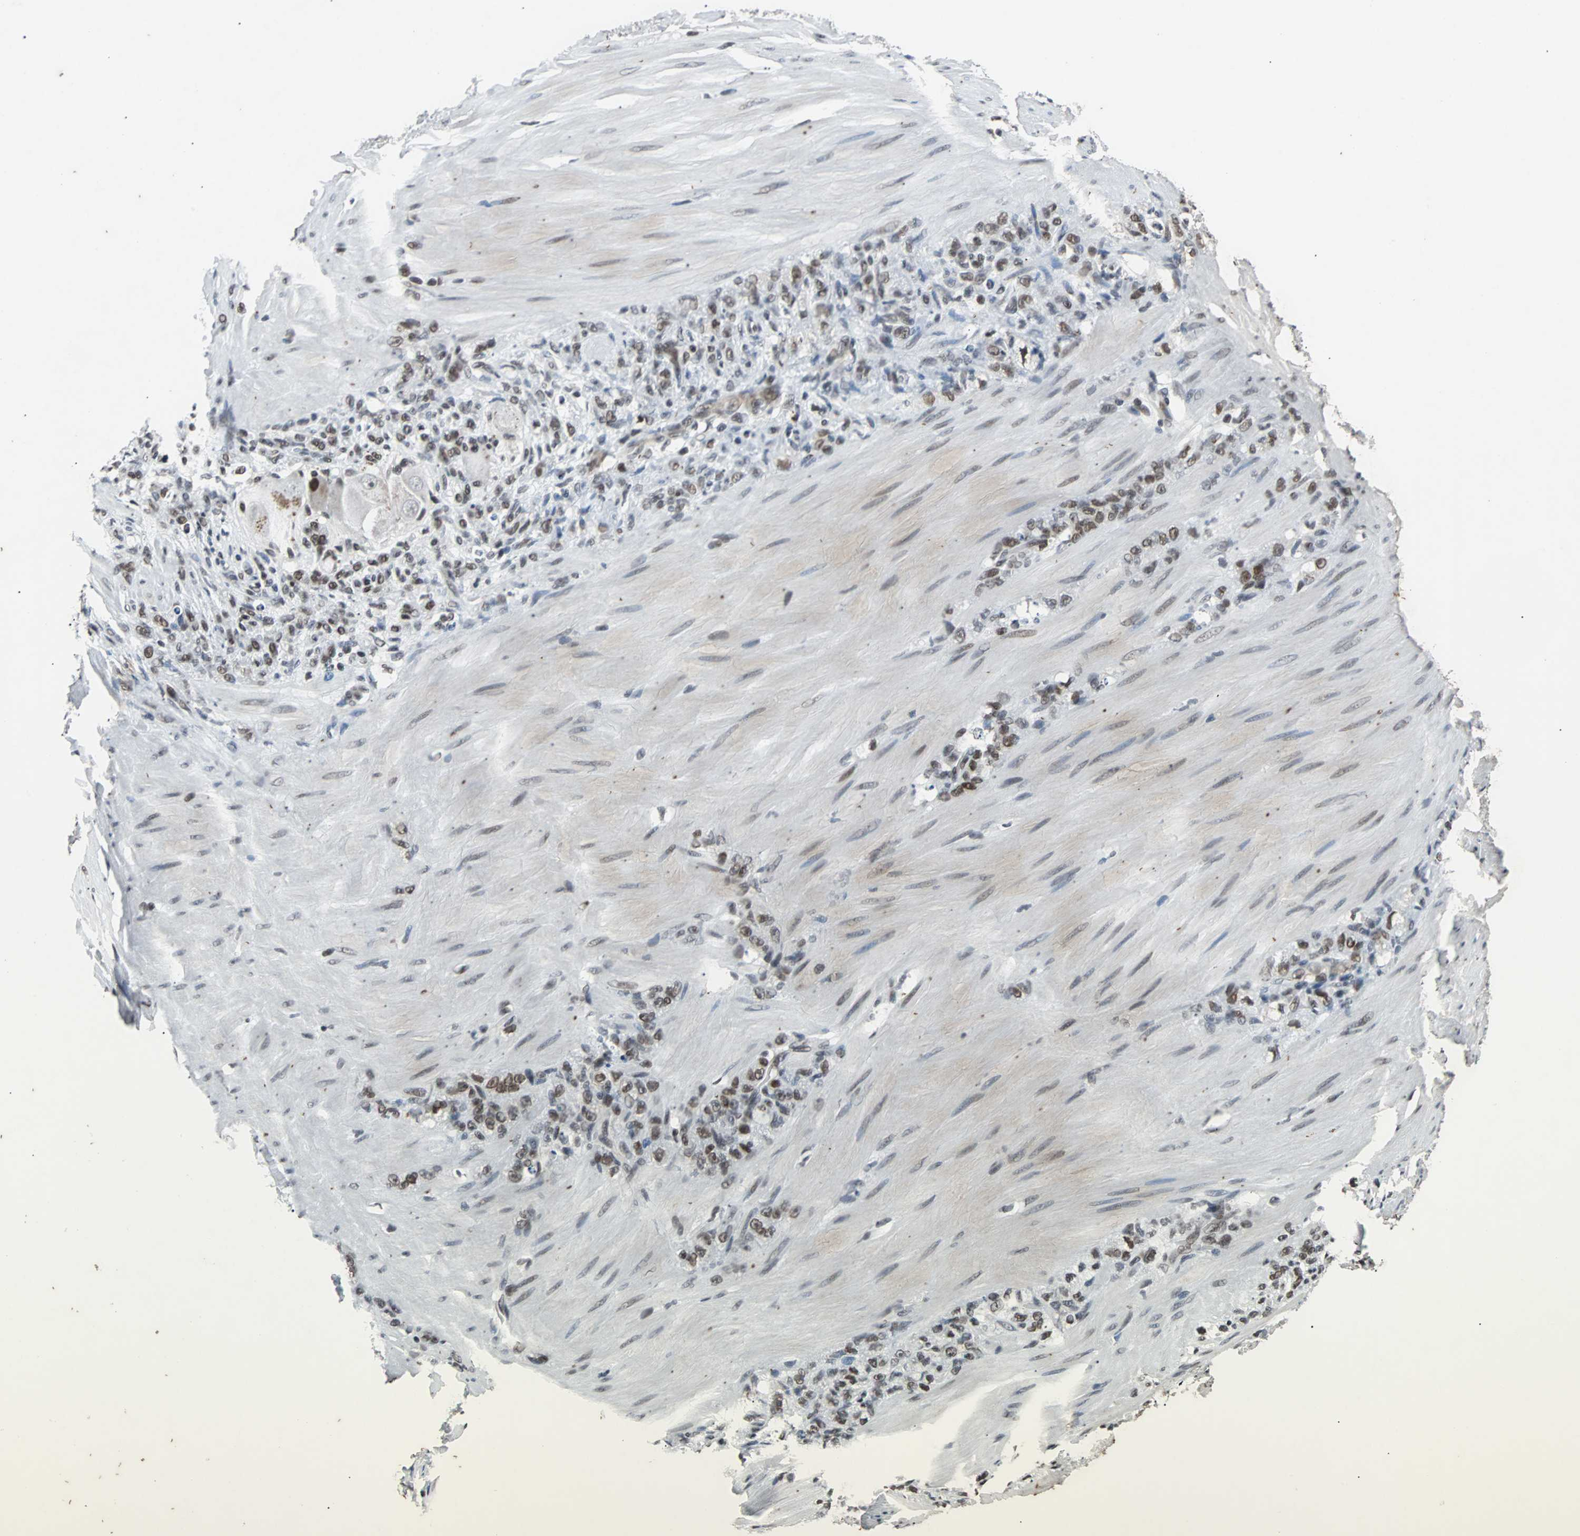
{"staining": {"intensity": "moderate", "quantity": "25%-75%", "location": "nuclear"}, "tissue": "stomach cancer", "cell_type": "Tumor cells", "image_type": "cancer", "snomed": [{"axis": "morphology", "description": "Adenocarcinoma, NOS"}, {"axis": "topography", "description": "Stomach"}], "caption": "Stomach cancer stained for a protein (brown) shows moderate nuclear positive staining in about 25%-75% of tumor cells.", "gene": "GATAD2A", "patient": {"sex": "male", "age": 82}}